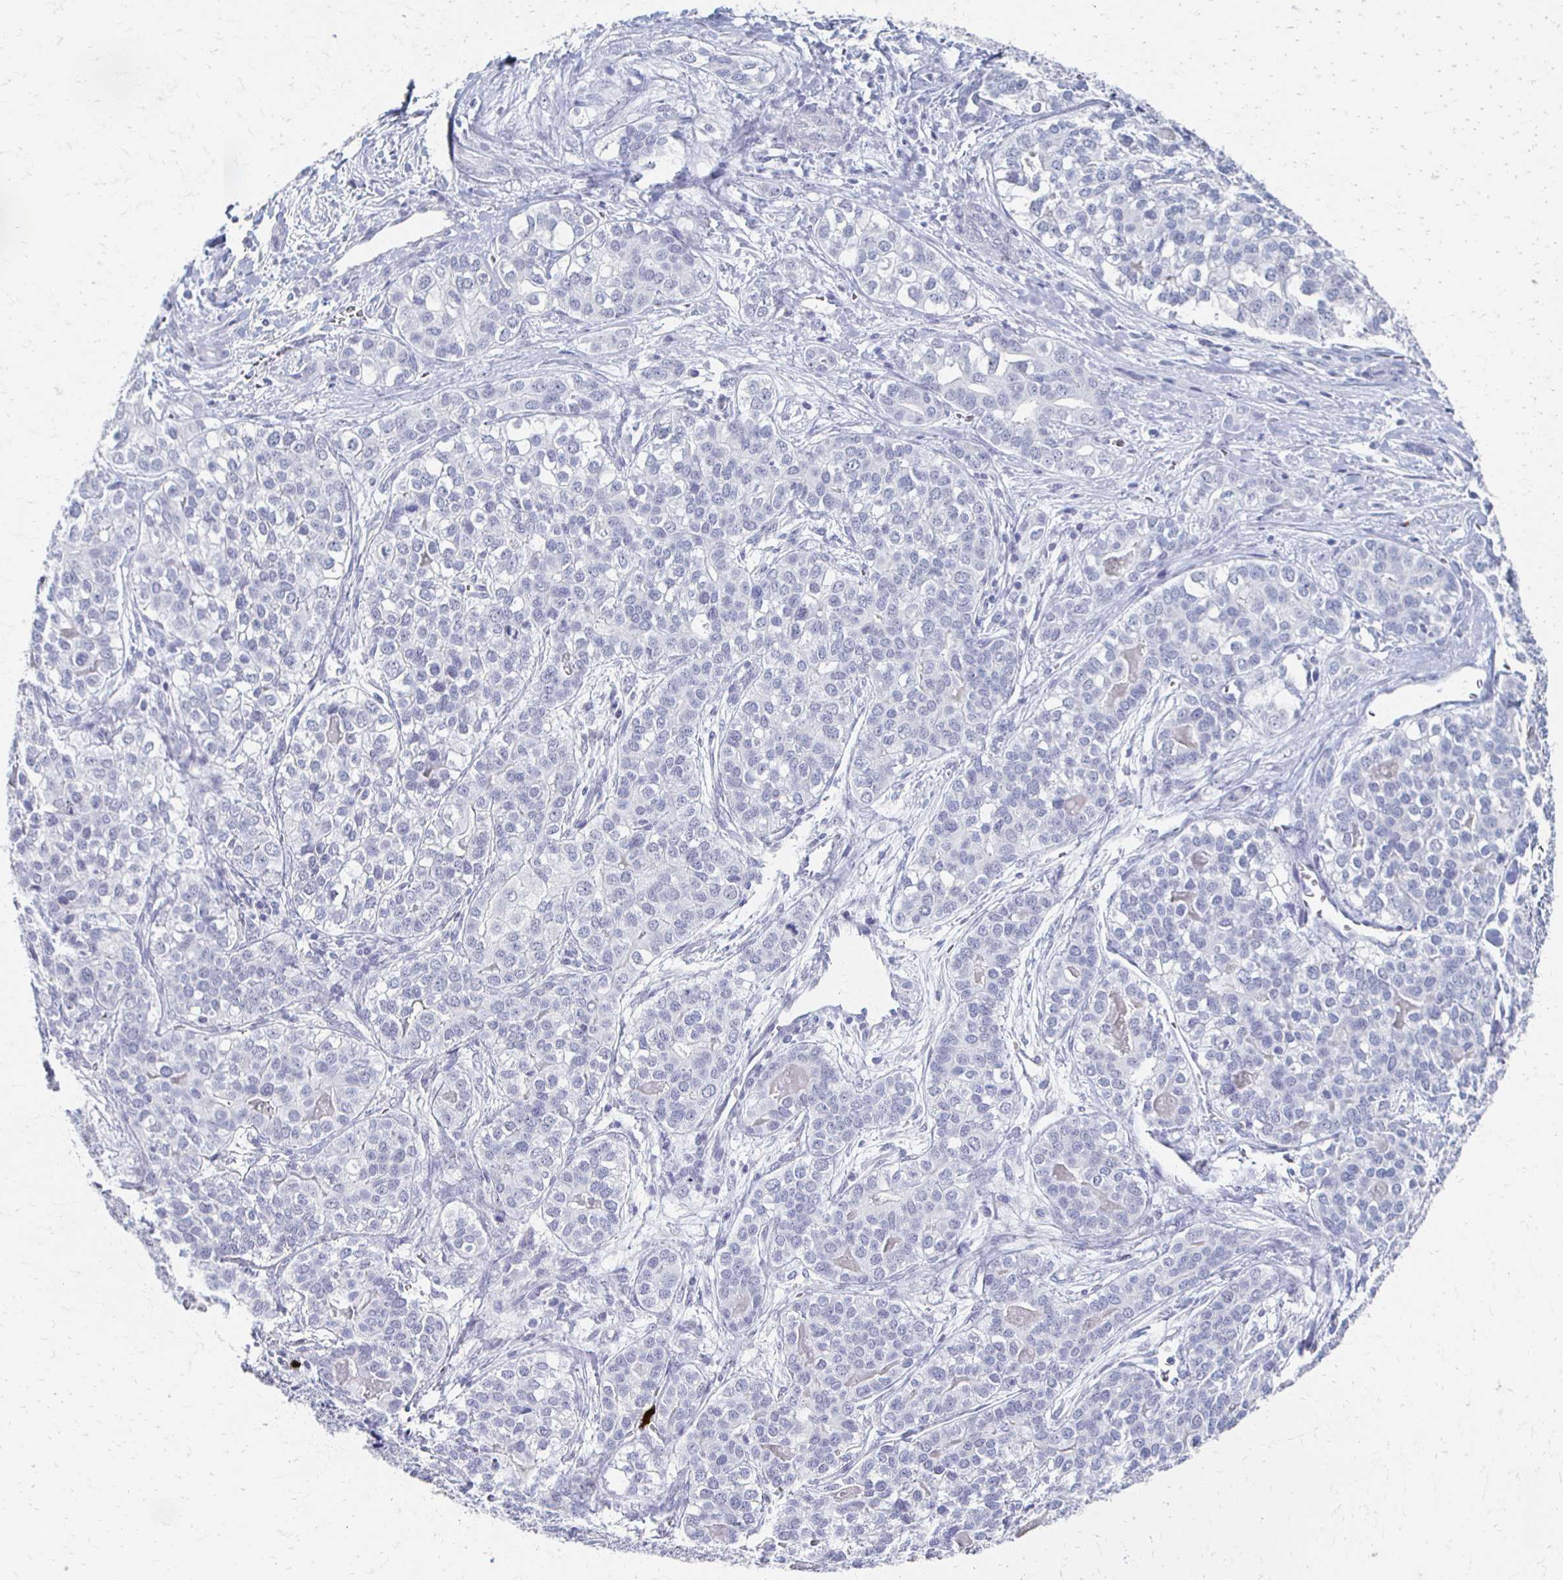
{"staining": {"intensity": "negative", "quantity": "none", "location": "none"}, "tissue": "liver cancer", "cell_type": "Tumor cells", "image_type": "cancer", "snomed": [{"axis": "morphology", "description": "Cholangiocarcinoma"}, {"axis": "topography", "description": "Liver"}], "caption": "IHC of liver cancer (cholangiocarcinoma) exhibits no expression in tumor cells. Brightfield microscopy of IHC stained with DAB (3,3'-diaminobenzidine) (brown) and hematoxylin (blue), captured at high magnification.", "gene": "CXCR2", "patient": {"sex": "male", "age": 56}}